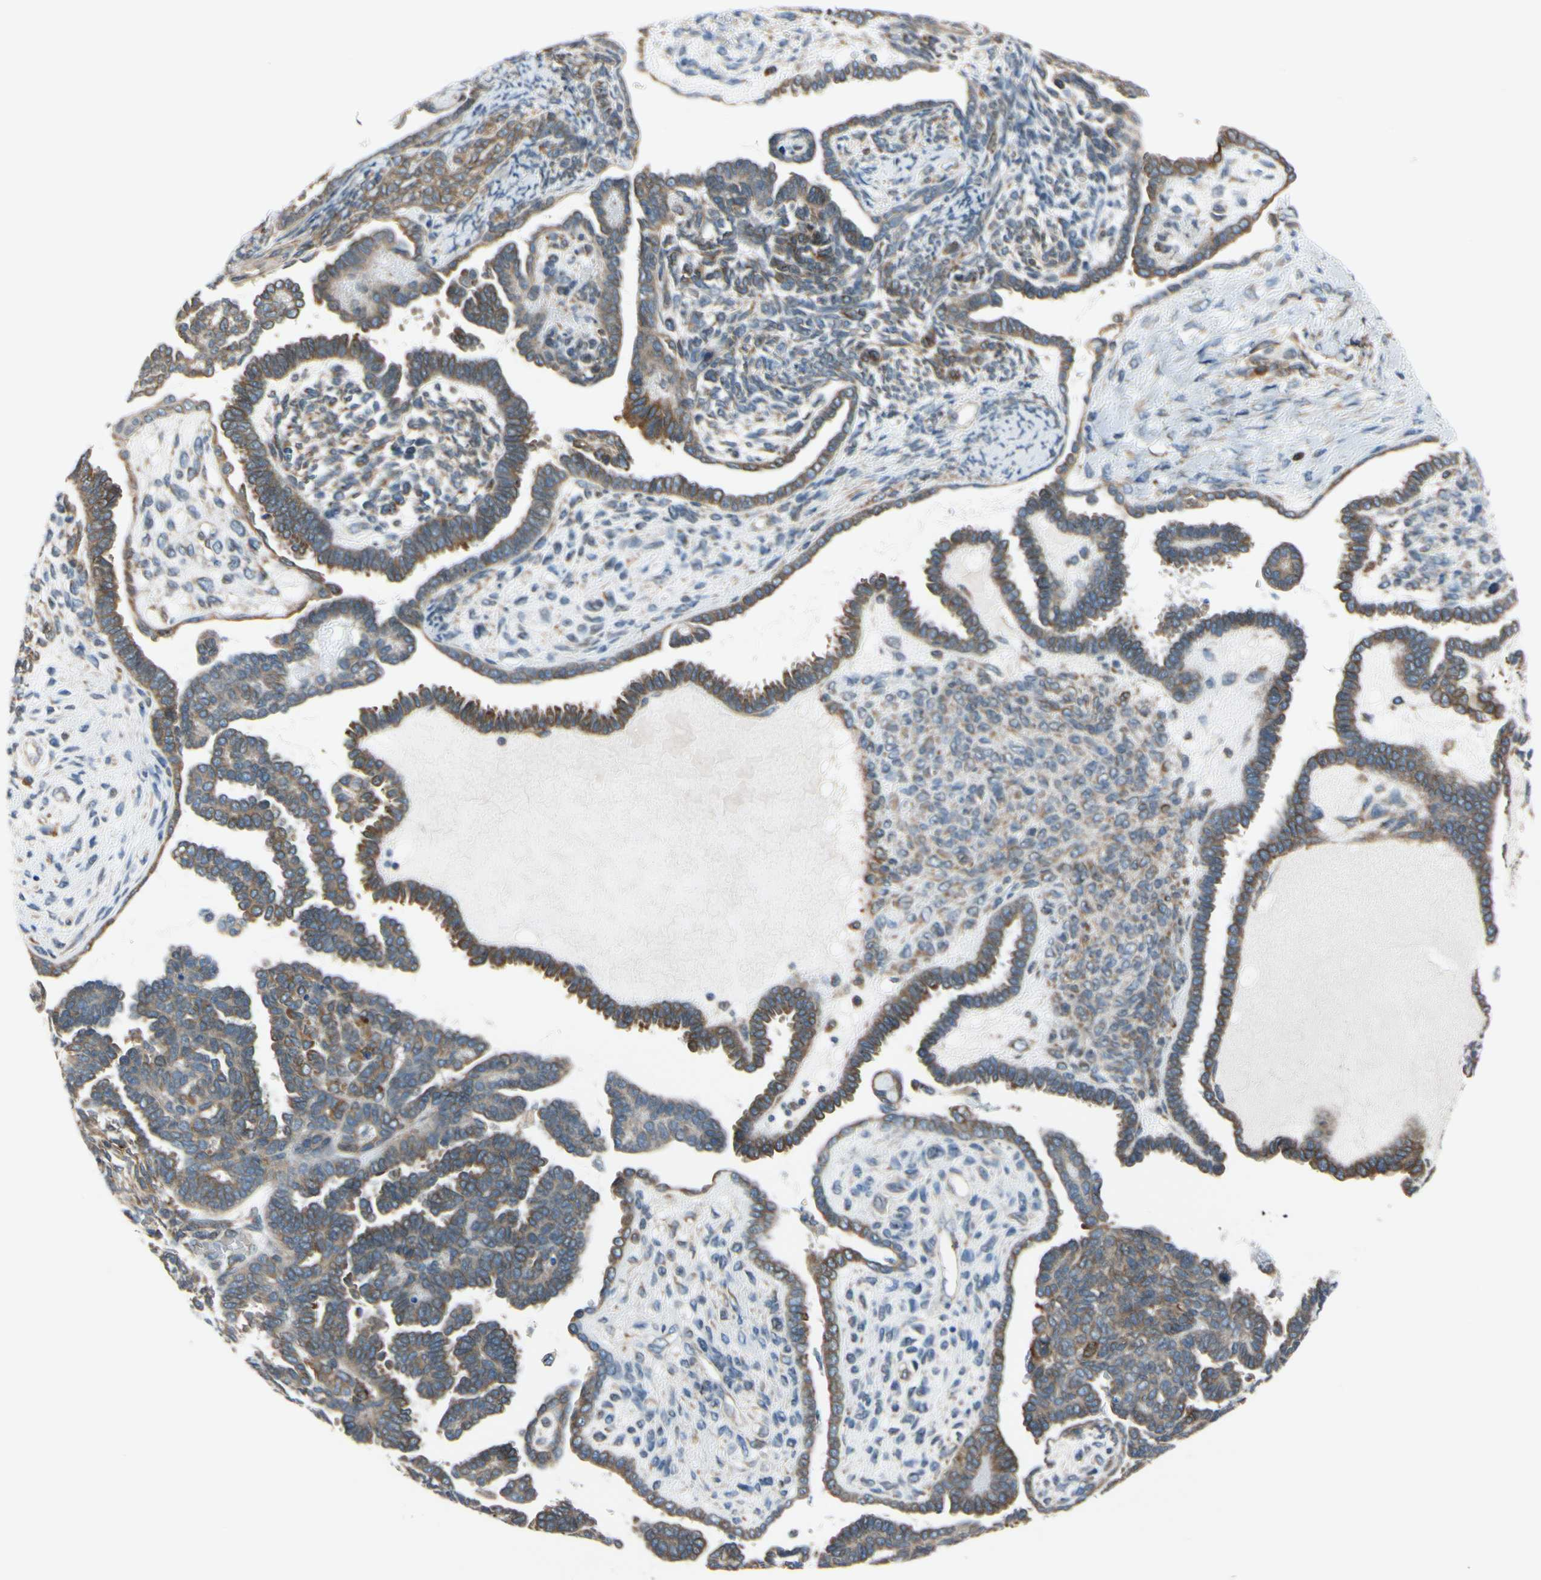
{"staining": {"intensity": "moderate", "quantity": ">75%", "location": "cytoplasmic/membranous"}, "tissue": "endometrial cancer", "cell_type": "Tumor cells", "image_type": "cancer", "snomed": [{"axis": "morphology", "description": "Neoplasm, malignant, NOS"}, {"axis": "topography", "description": "Endometrium"}], "caption": "A histopathology image showing moderate cytoplasmic/membranous positivity in about >75% of tumor cells in endometrial cancer (malignant neoplasm), as visualized by brown immunohistochemical staining.", "gene": "CLCC1", "patient": {"sex": "female", "age": 74}}